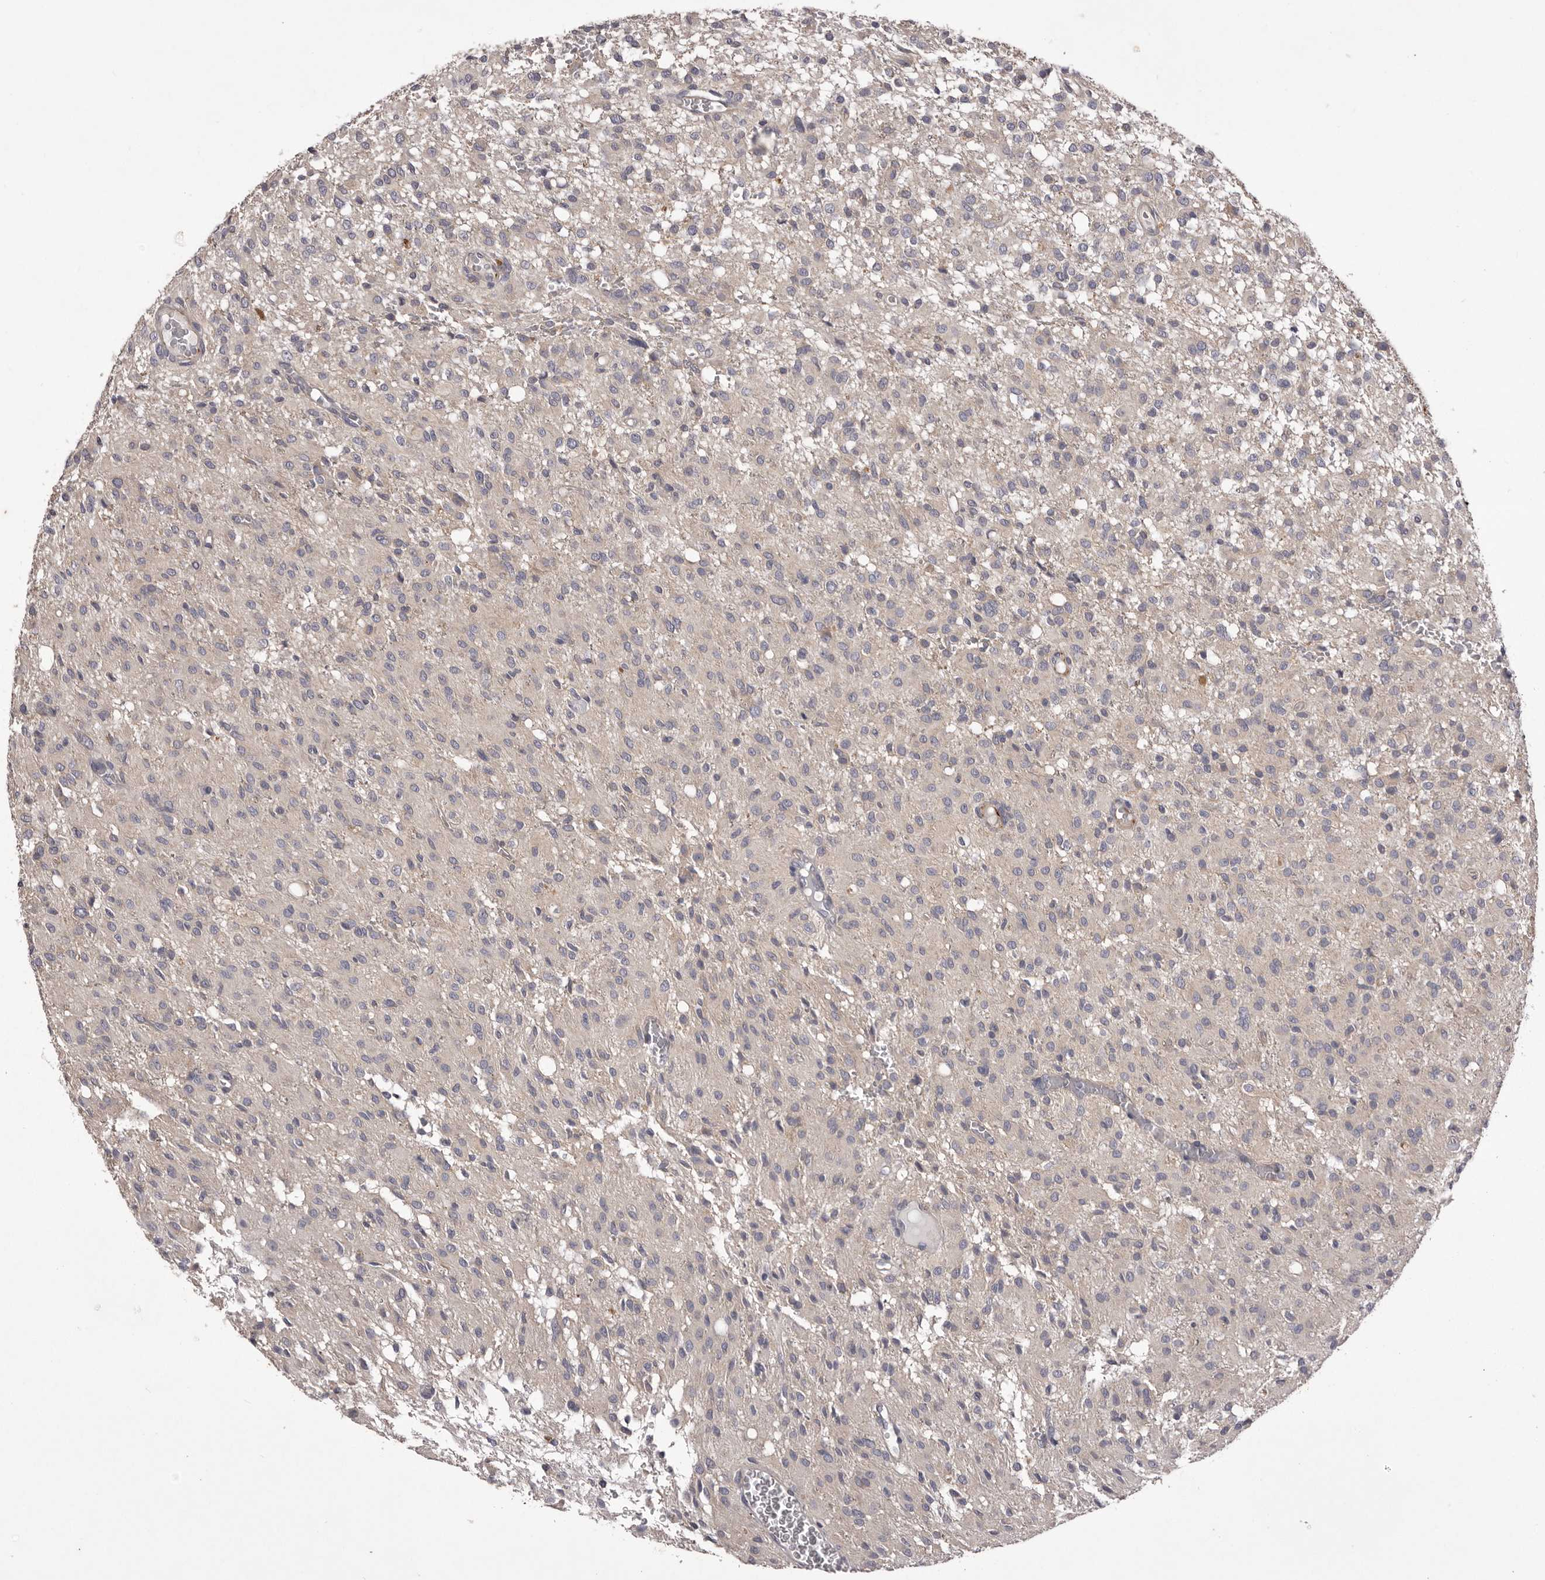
{"staining": {"intensity": "negative", "quantity": "none", "location": "none"}, "tissue": "glioma", "cell_type": "Tumor cells", "image_type": "cancer", "snomed": [{"axis": "morphology", "description": "Glioma, malignant, High grade"}, {"axis": "topography", "description": "Brain"}], "caption": "IHC histopathology image of neoplastic tissue: human glioma stained with DAB shows no significant protein positivity in tumor cells. (DAB IHC with hematoxylin counter stain).", "gene": "PNRC1", "patient": {"sex": "female", "age": 59}}